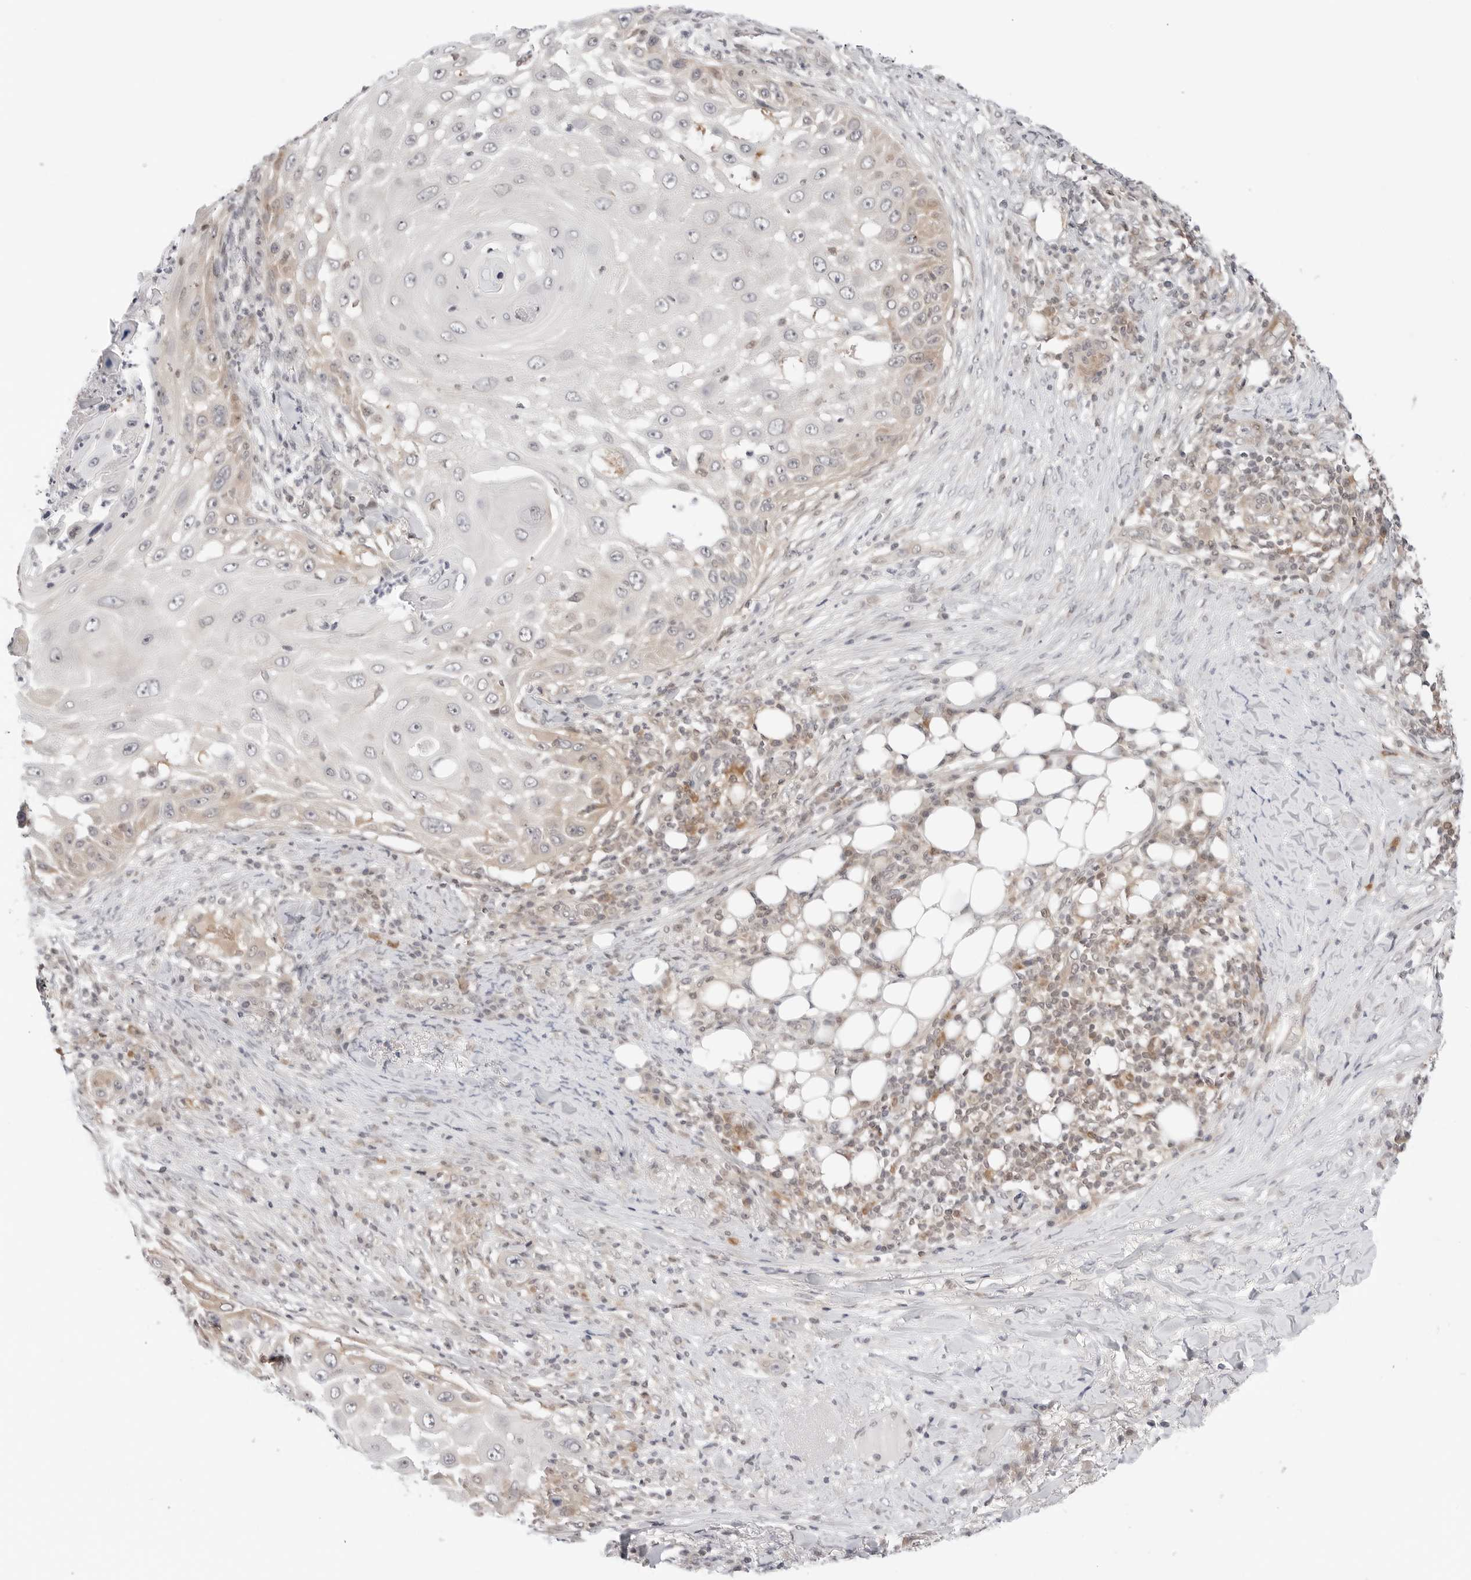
{"staining": {"intensity": "weak", "quantity": "<25%", "location": "cytoplasmic/membranous"}, "tissue": "skin cancer", "cell_type": "Tumor cells", "image_type": "cancer", "snomed": [{"axis": "morphology", "description": "Squamous cell carcinoma, NOS"}, {"axis": "topography", "description": "Skin"}], "caption": "Immunohistochemistry (IHC) micrograph of skin cancer stained for a protein (brown), which demonstrates no expression in tumor cells.", "gene": "NUDC", "patient": {"sex": "female", "age": 44}}